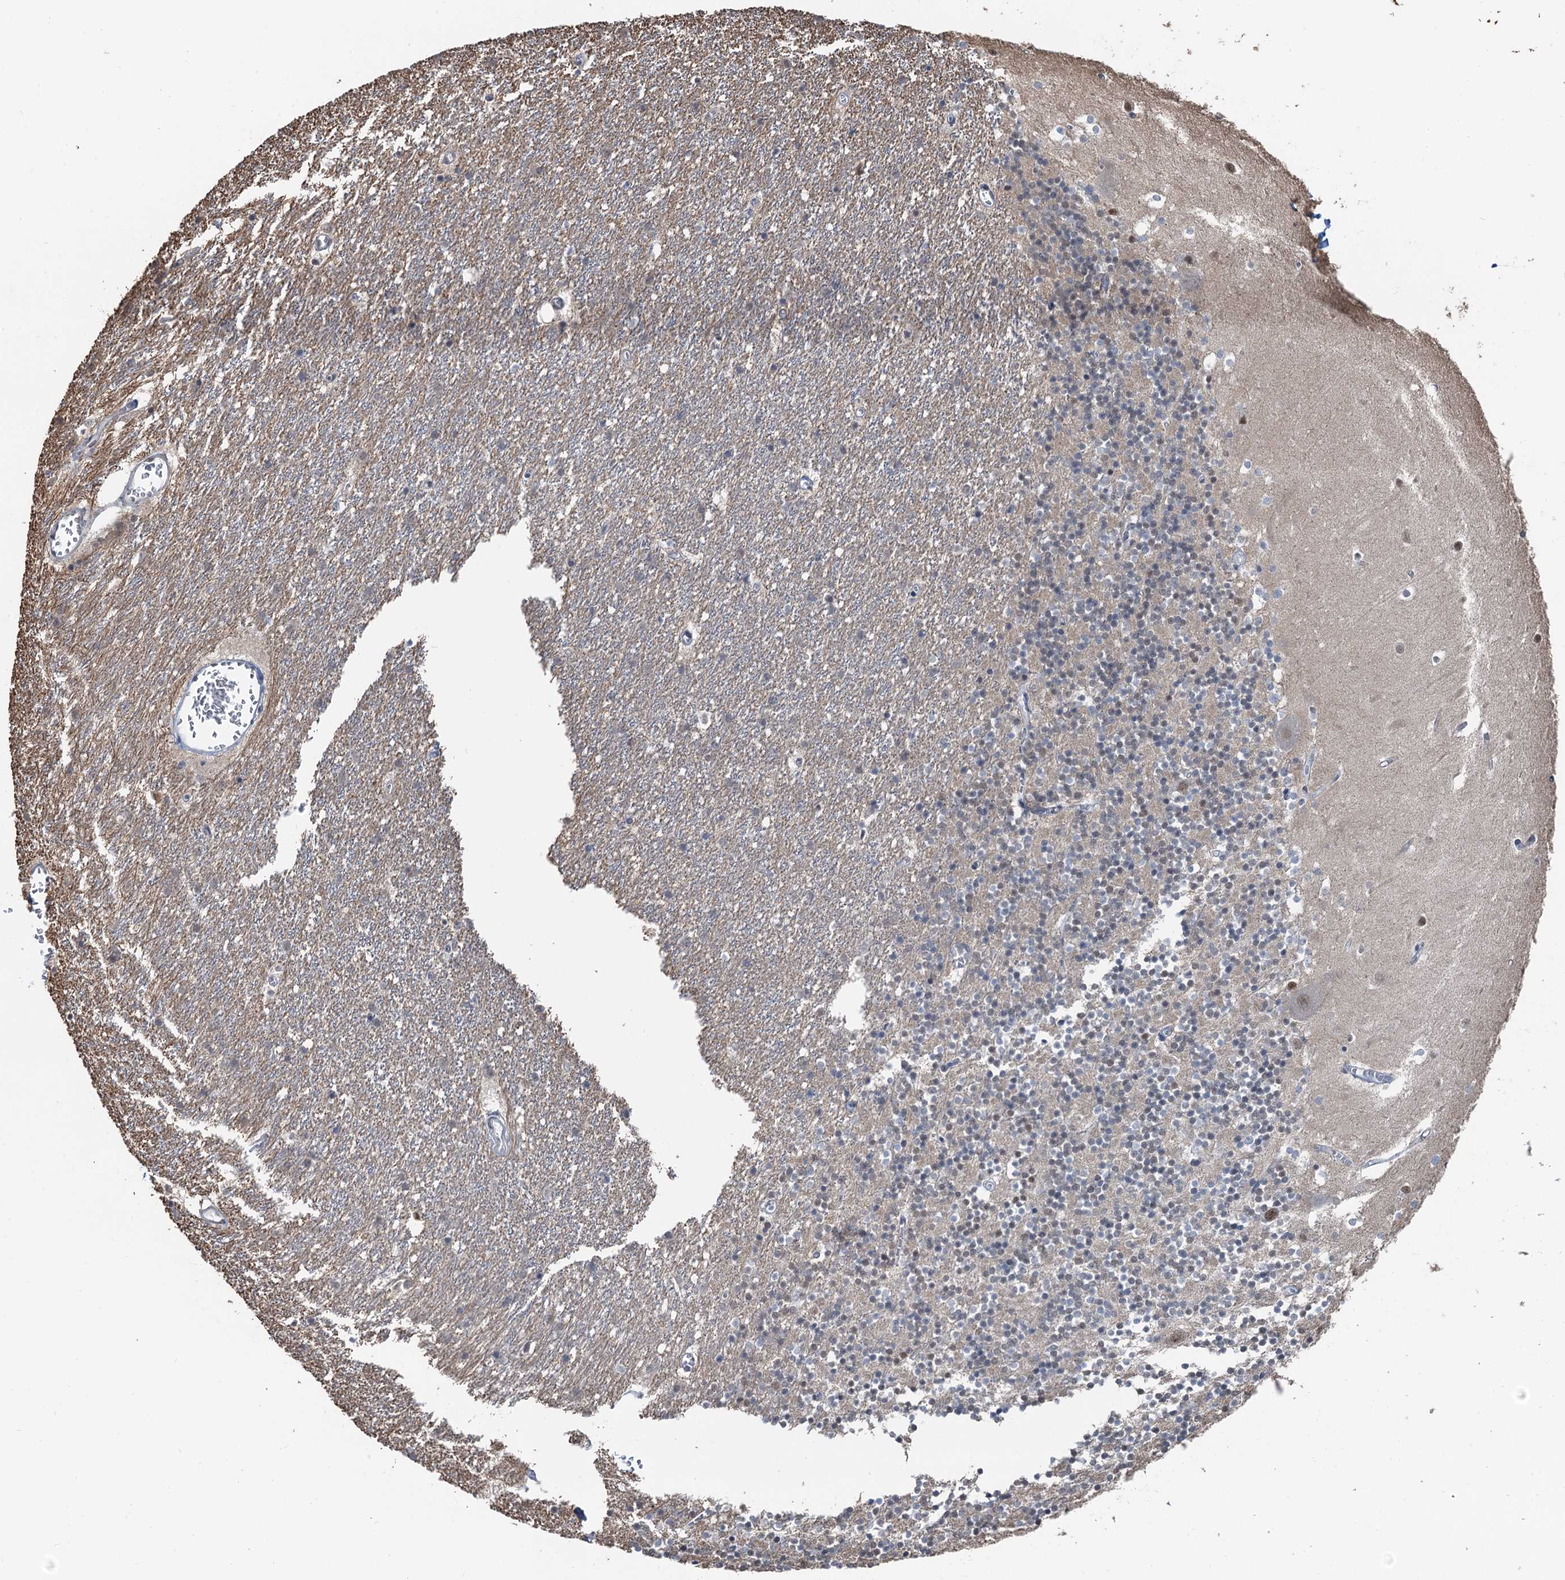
{"staining": {"intensity": "weak", "quantity": "<25%", "location": "cytoplasmic/membranous"}, "tissue": "cerebellum", "cell_type": "Cells in granular layer", "image_type": "normal", "snomed": [{"axis": "morphology", "description": "Normal tissue, NOS"}, {"axis": "topography", "description": "Cerebellum"}], "caption": "Human cerebellum stained for a protein using immunohistochemistry (IHC) shows no staining in cells in granular layer.", "gene": "CFDP1", "patient": {"sex": "male", "age": 54}}